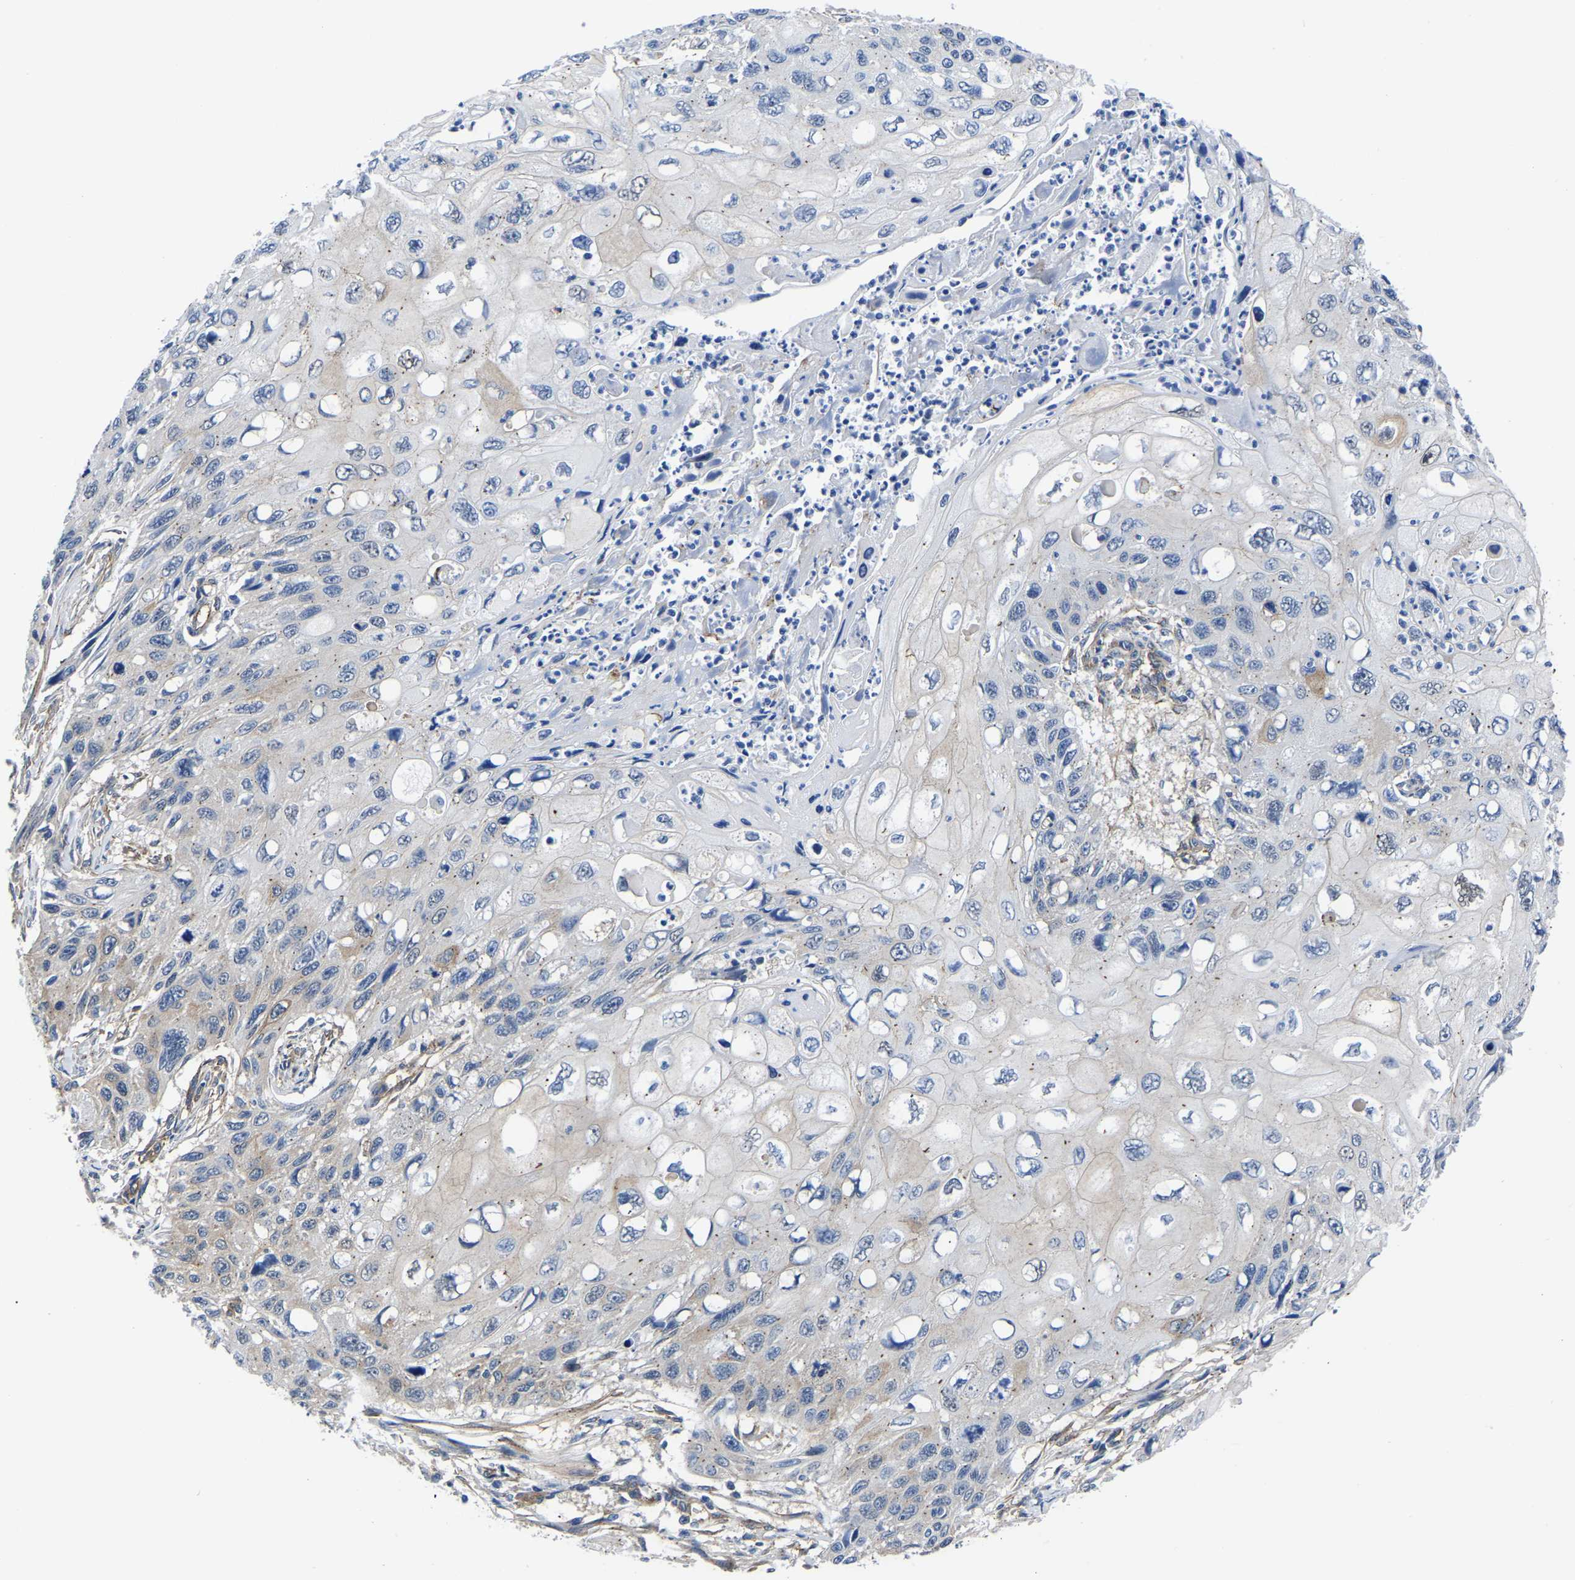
{"staining": {"intensity": "weak", "quantity": "<25%", "location": "cytoplasmic/membranous"}, "tissue": "cervical cancer", "cell_type": "Tumor cells", "image_type": "cancer", "snomed": [{"axis": "morphology", "description": "Squamous cell carcinoma, NOS"}, {"axis": "topography", "description": "Cervix"}], "caption": "Tumor cells are negative for protein expression in human cervical cancer (squamous cell carcinoma).", "gene": "TFG", "patient": {"sex": "female", "age": 70}}